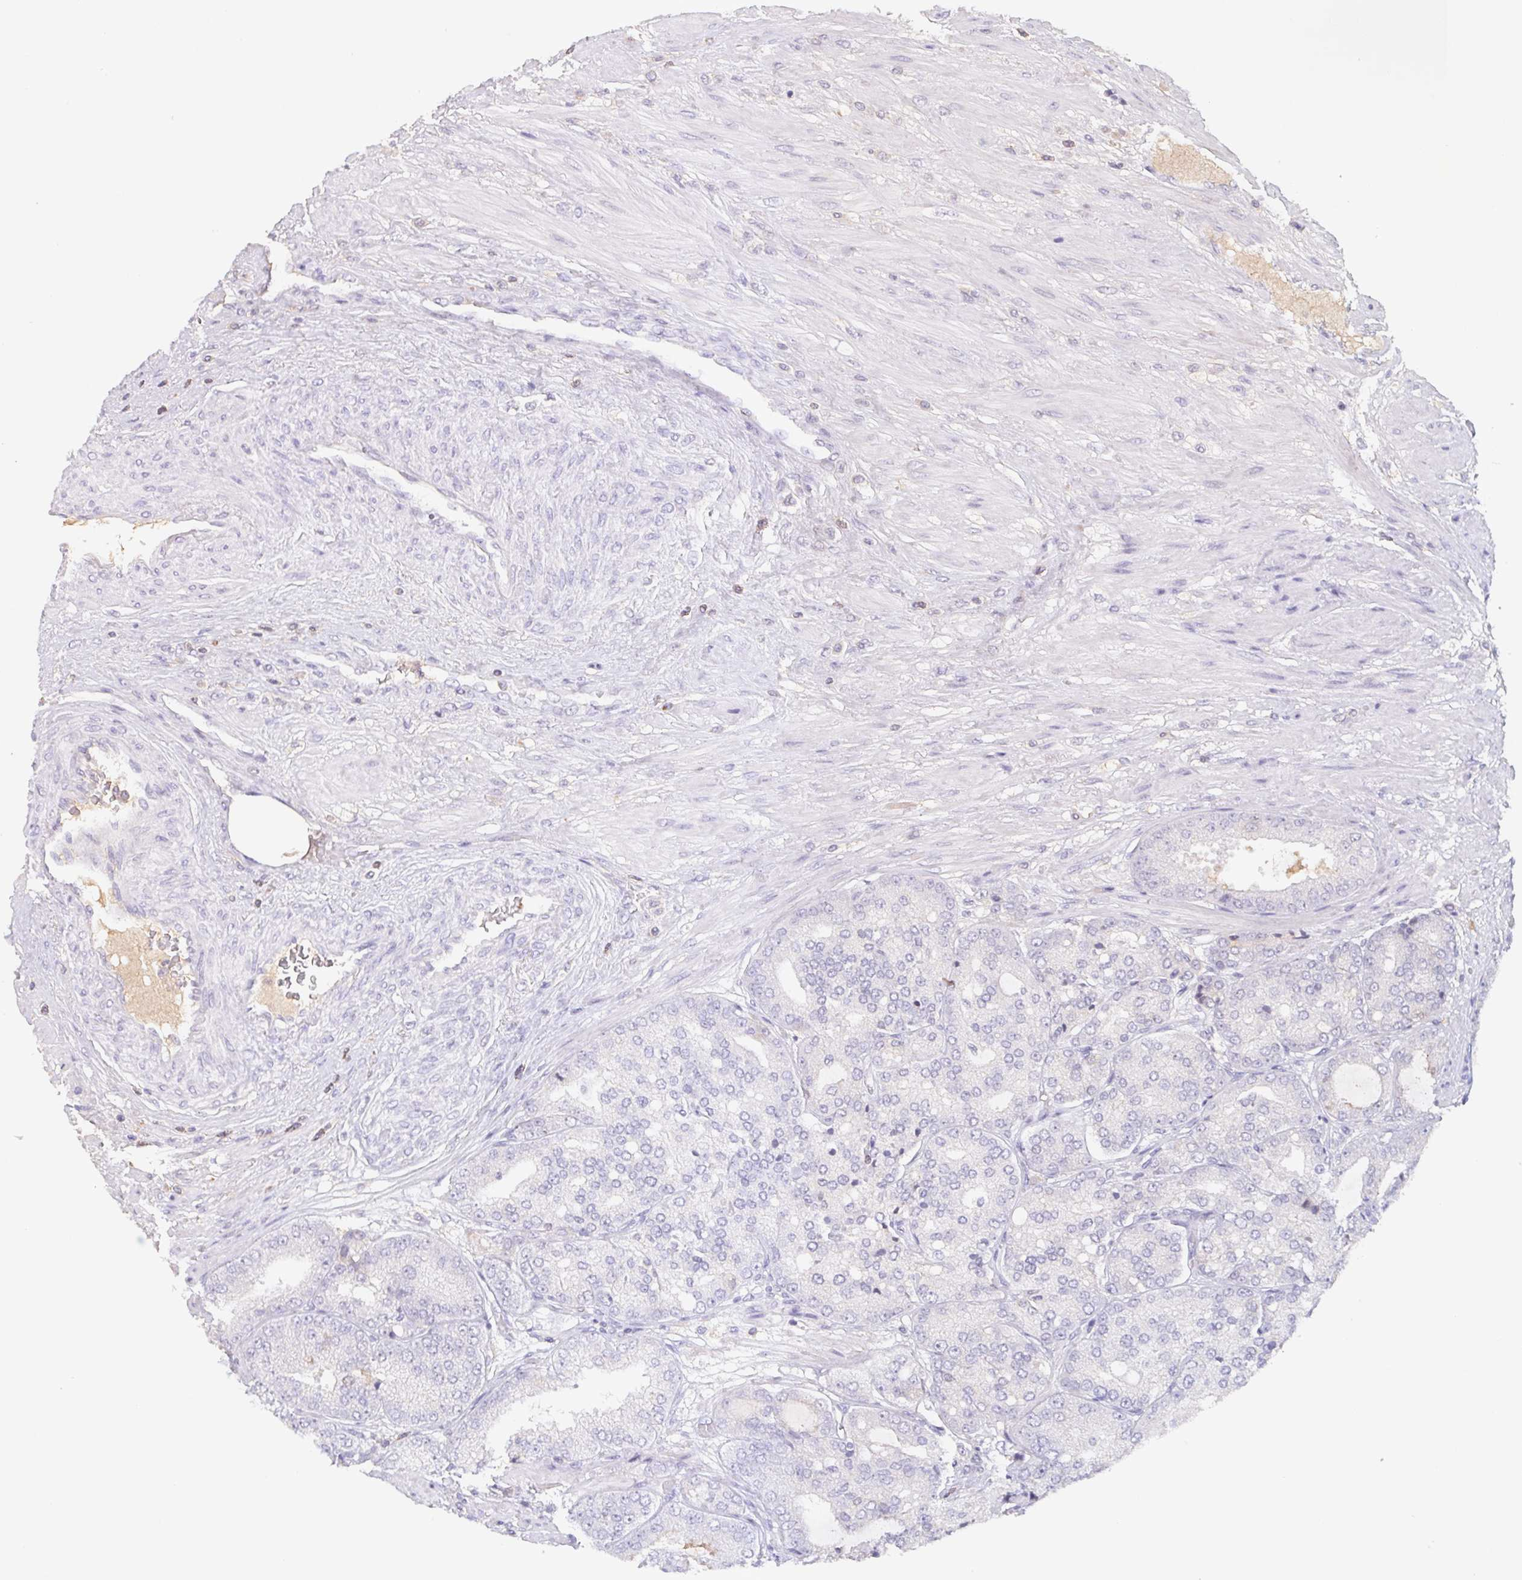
{"staining": {"intensity": "negative", "quantity": "none", "location": "none"}, "tissue": "prostate cancer", "cell_type": "Tumor cells", "image_type": "cancer", "snomed": [{"axis": "morphology", "description": "Adenocarcinoma, High grade"}, {"axis": "topography", "description": "Prostate"}], "caption": "Tumor cells show no significant protein positivity in prostate high-grade adenocarcinoma. (DAB (3,3'-diaminobenzidine) IHC visualized using brightfield microscopy, high magnification).", "gene": "KIF26A", "patient": {"sex": "male", "age": 71}}